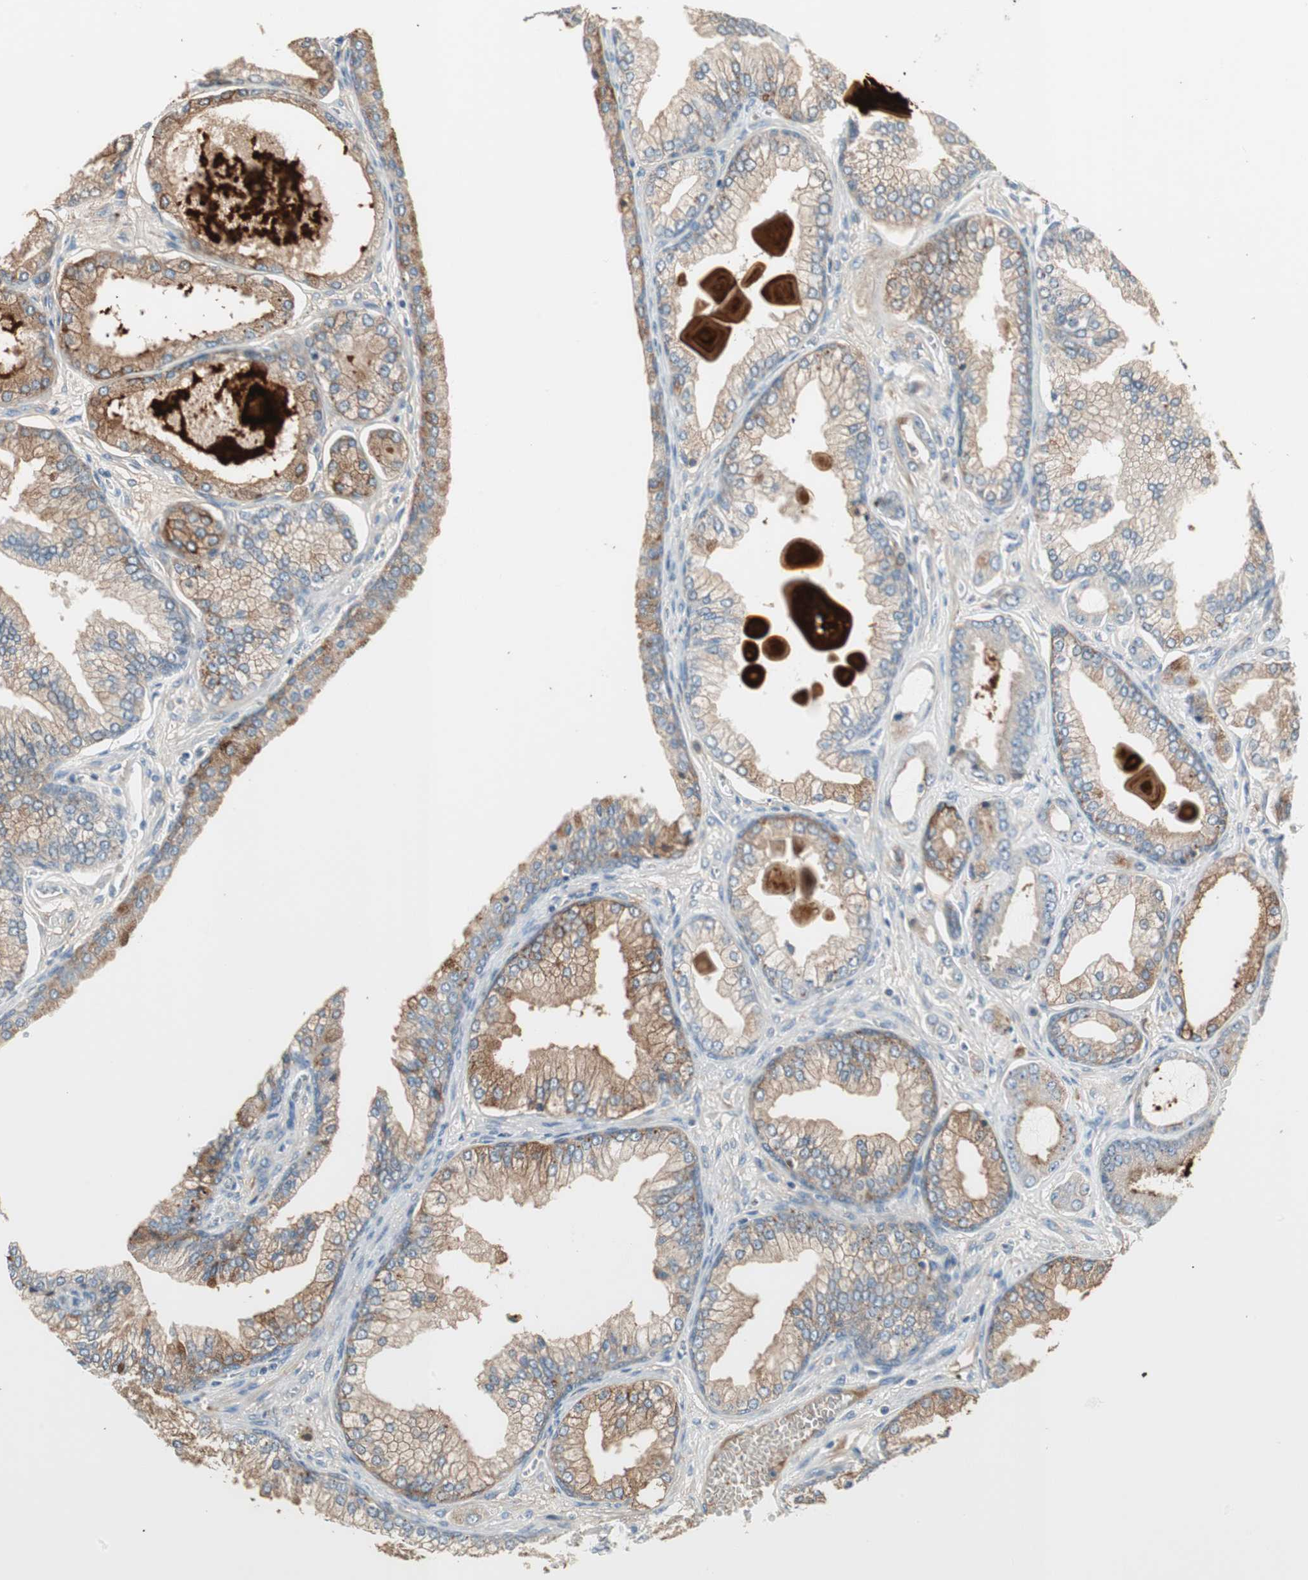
{"staining": {"intensity": "moderate", "quantity": "25%-75%", "location": "cytoplasmic/membranous"}, "tissue": "prostate cancer", "cell_type": "Tumor cells", "image_type": "cancer", "snomed": [{"axis": "morphology", "description": "Adenocarcinoma, Low grade"}, {"axis": "topography", "description": "Prostate"}], "caption": "A histopathology image of human prostate cancer stained for a protein shows moderate cytoplasmic/membranous brown staining in tumor cells.", "gene": "RNGTT", "patient": {"sex": "male", "age": 59}}